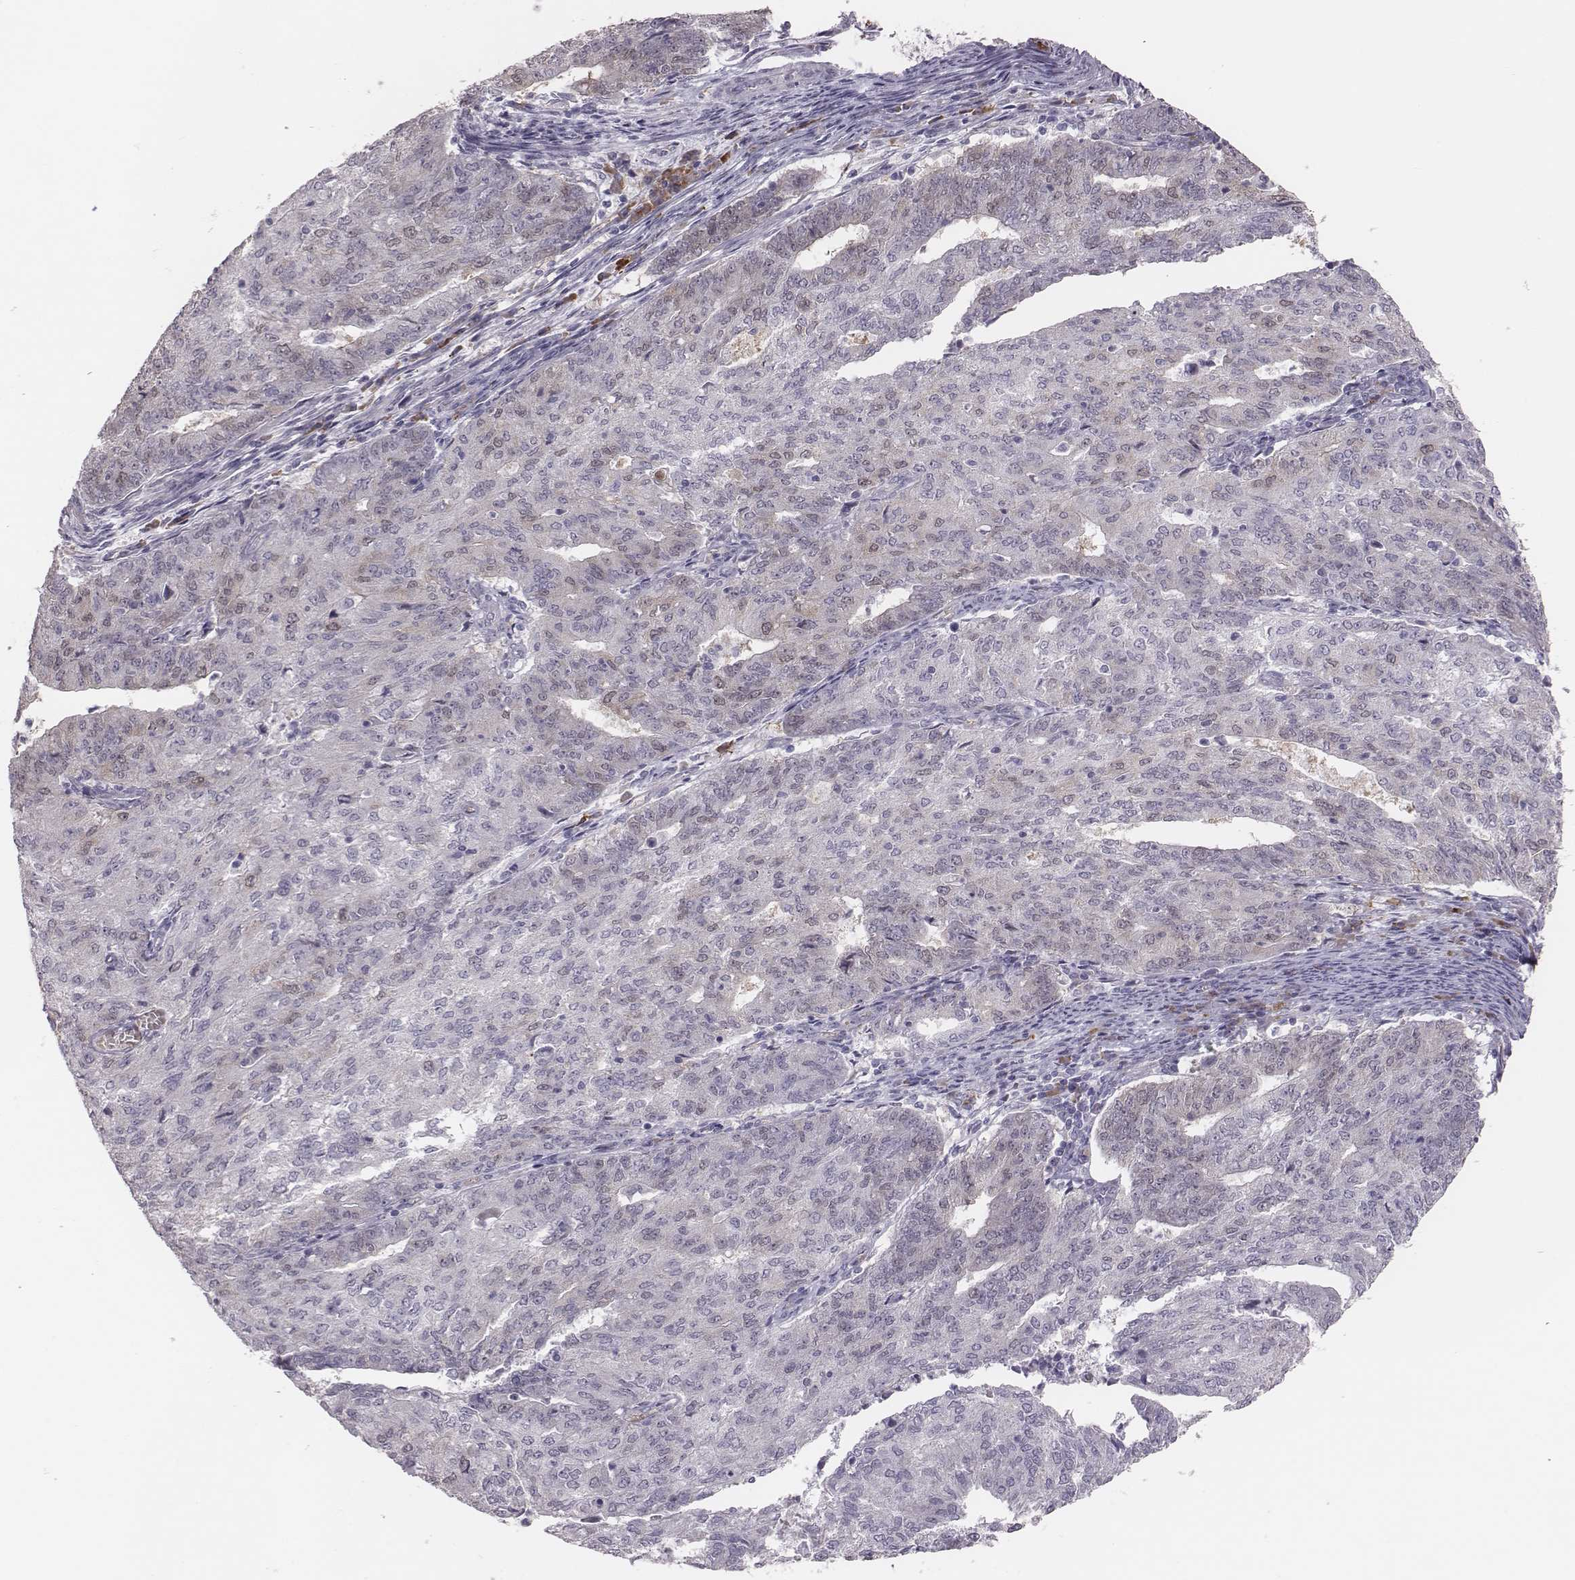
{"staining": {"intensity": "negative", "quantity": "none", "location": "none"}, "tissue": "endometrial cancer", "cell_type": "Tumor cells", "image_type": "cancer", "snomed": [{"axis": "morphology", "description": "Adenocarcinoma, NOS"}, {"axis": "topography", "description": "Endometrium"}], "caption": "Tumor cells show no significant expression in endometrial cancer (adenocarcinoma). Nuclei are stained in blue.", "gene": "PBK", "patient": {"sex": "female", "age": 82}}